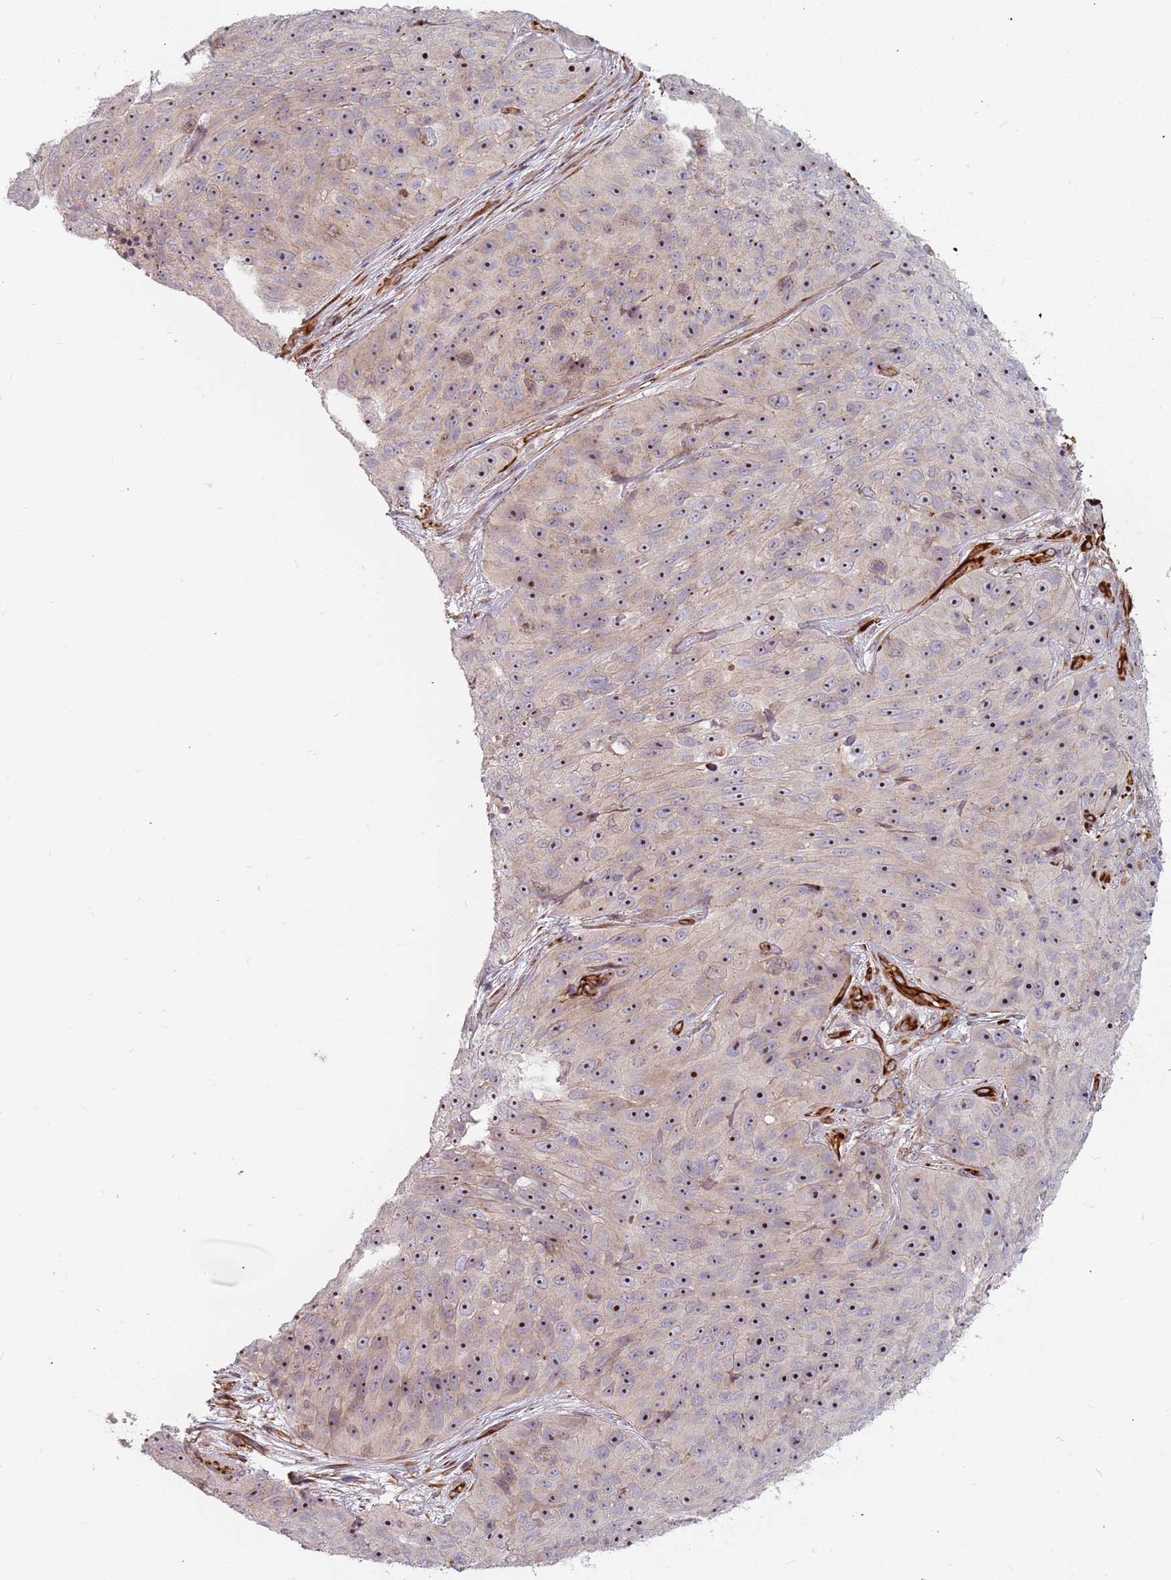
{"staining": {"intensity": "moderate", "quantity": ">75%", "location": "nuclear"}, "tissue": "skin cancer", "cell_type": "Tumor cells", "image_type": "cancer", "snomed": [{"axis": "morphology", "description": "Squamous cell carcinoma, NOS"}, {"axis": "topography", "description": "Skin"}], "caption": "DAB (3,3'-diaminobenzidine) immunohistochemical staining of human skin squamous cell carcinoma demonstrates moderate nuclear protein positivity in about >75% of tumor cells.", "gene": "GAS2L3", "patient": {"sex": "female", "age": 87}}